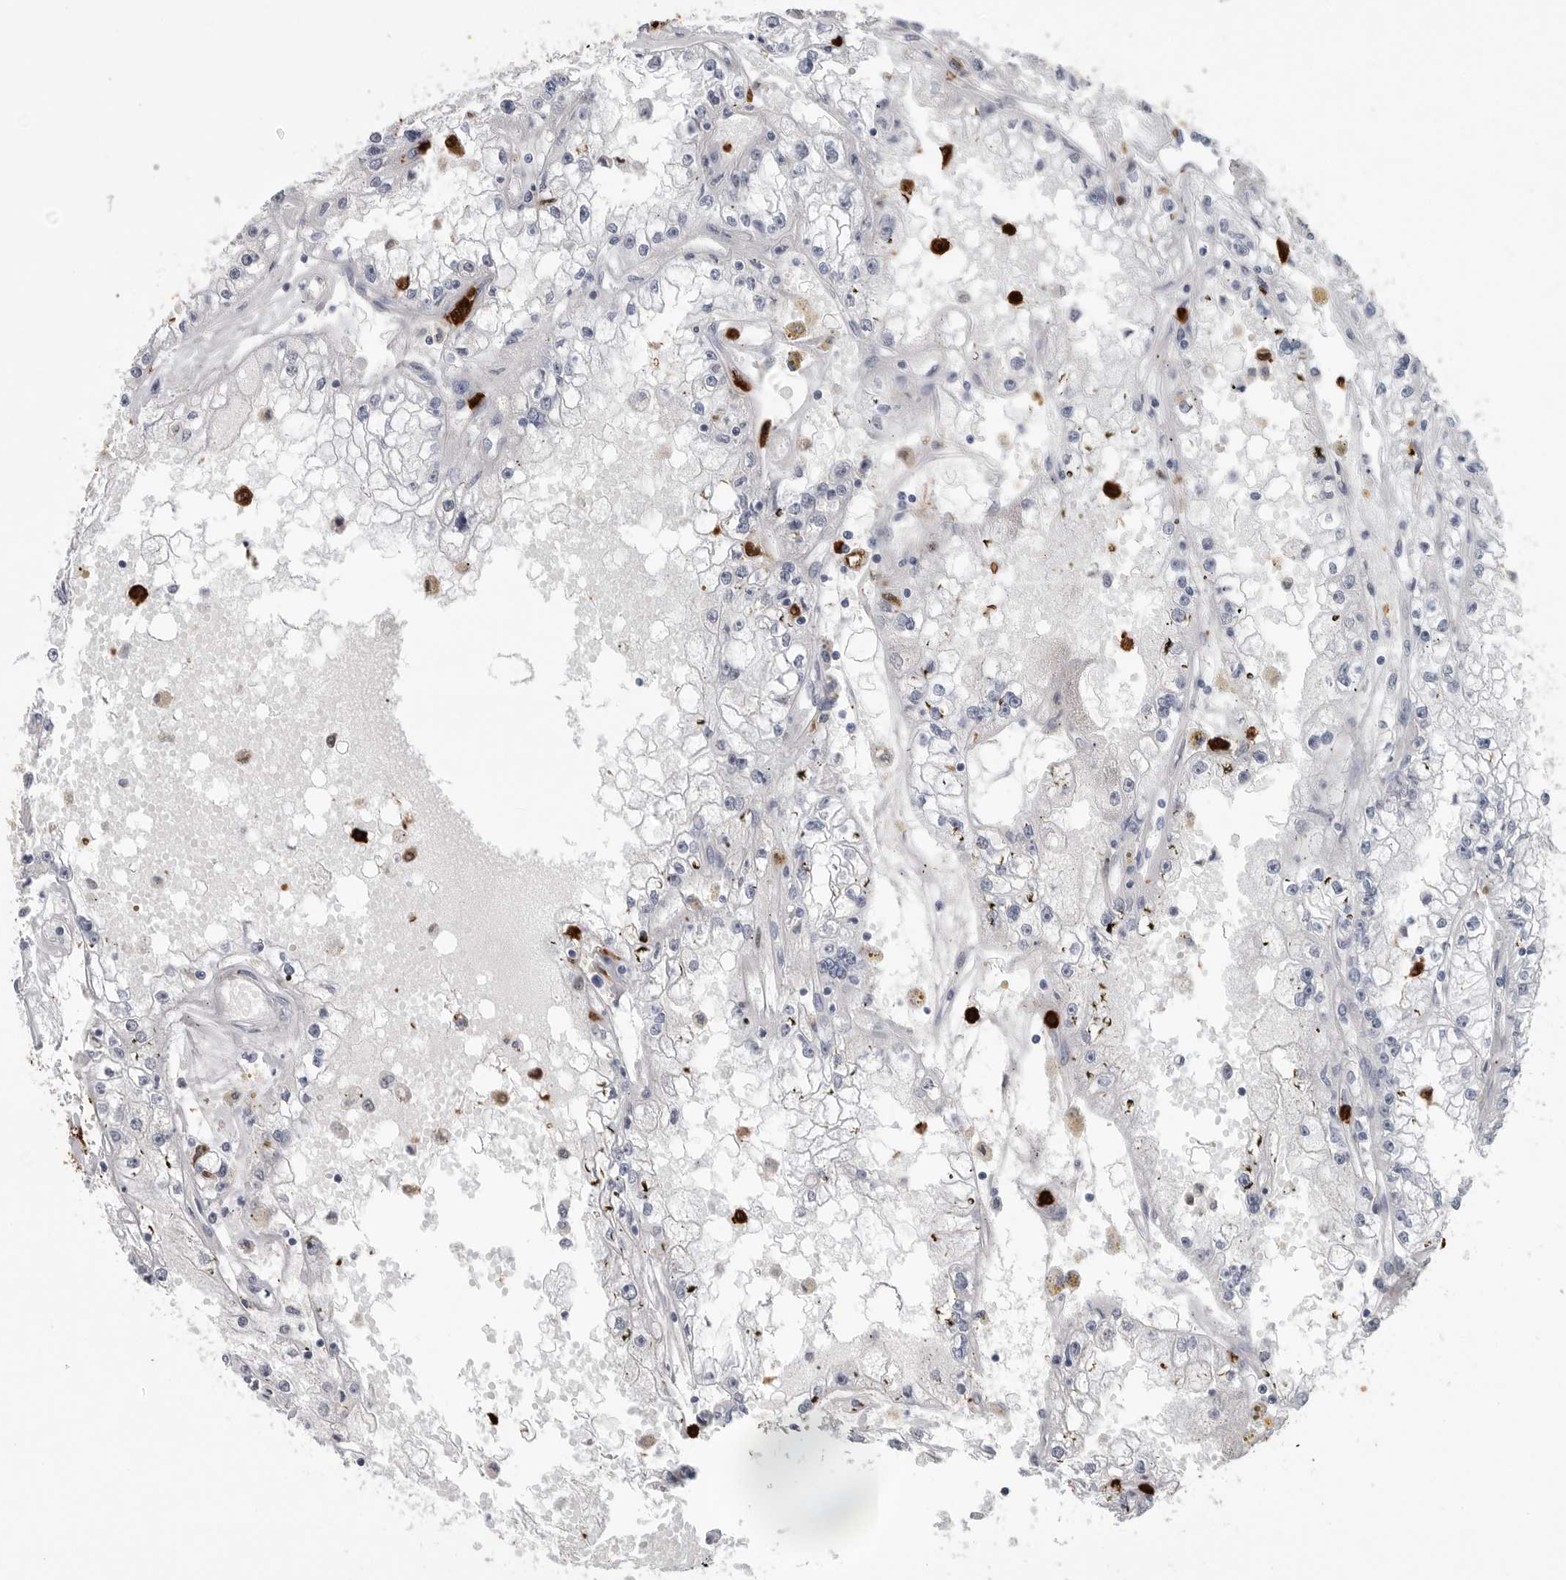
{"staining": {"intensity": "negative", "quantity": "none", "location": "none"}, "tissue": "renal cancer", "cell_type": "Tumor cells", "image_type": "cancer", "snomed": [{"axis": "morphology", "description": "Adenocarcinoma, NOS"}, {"axis": "topography", "description": "Kidney"}], "caption": "Tumor cells show no significant protein positivity in renal cancer.", "gene": "CYB561D1", "patient": {"sex": "male", "age": 56}}